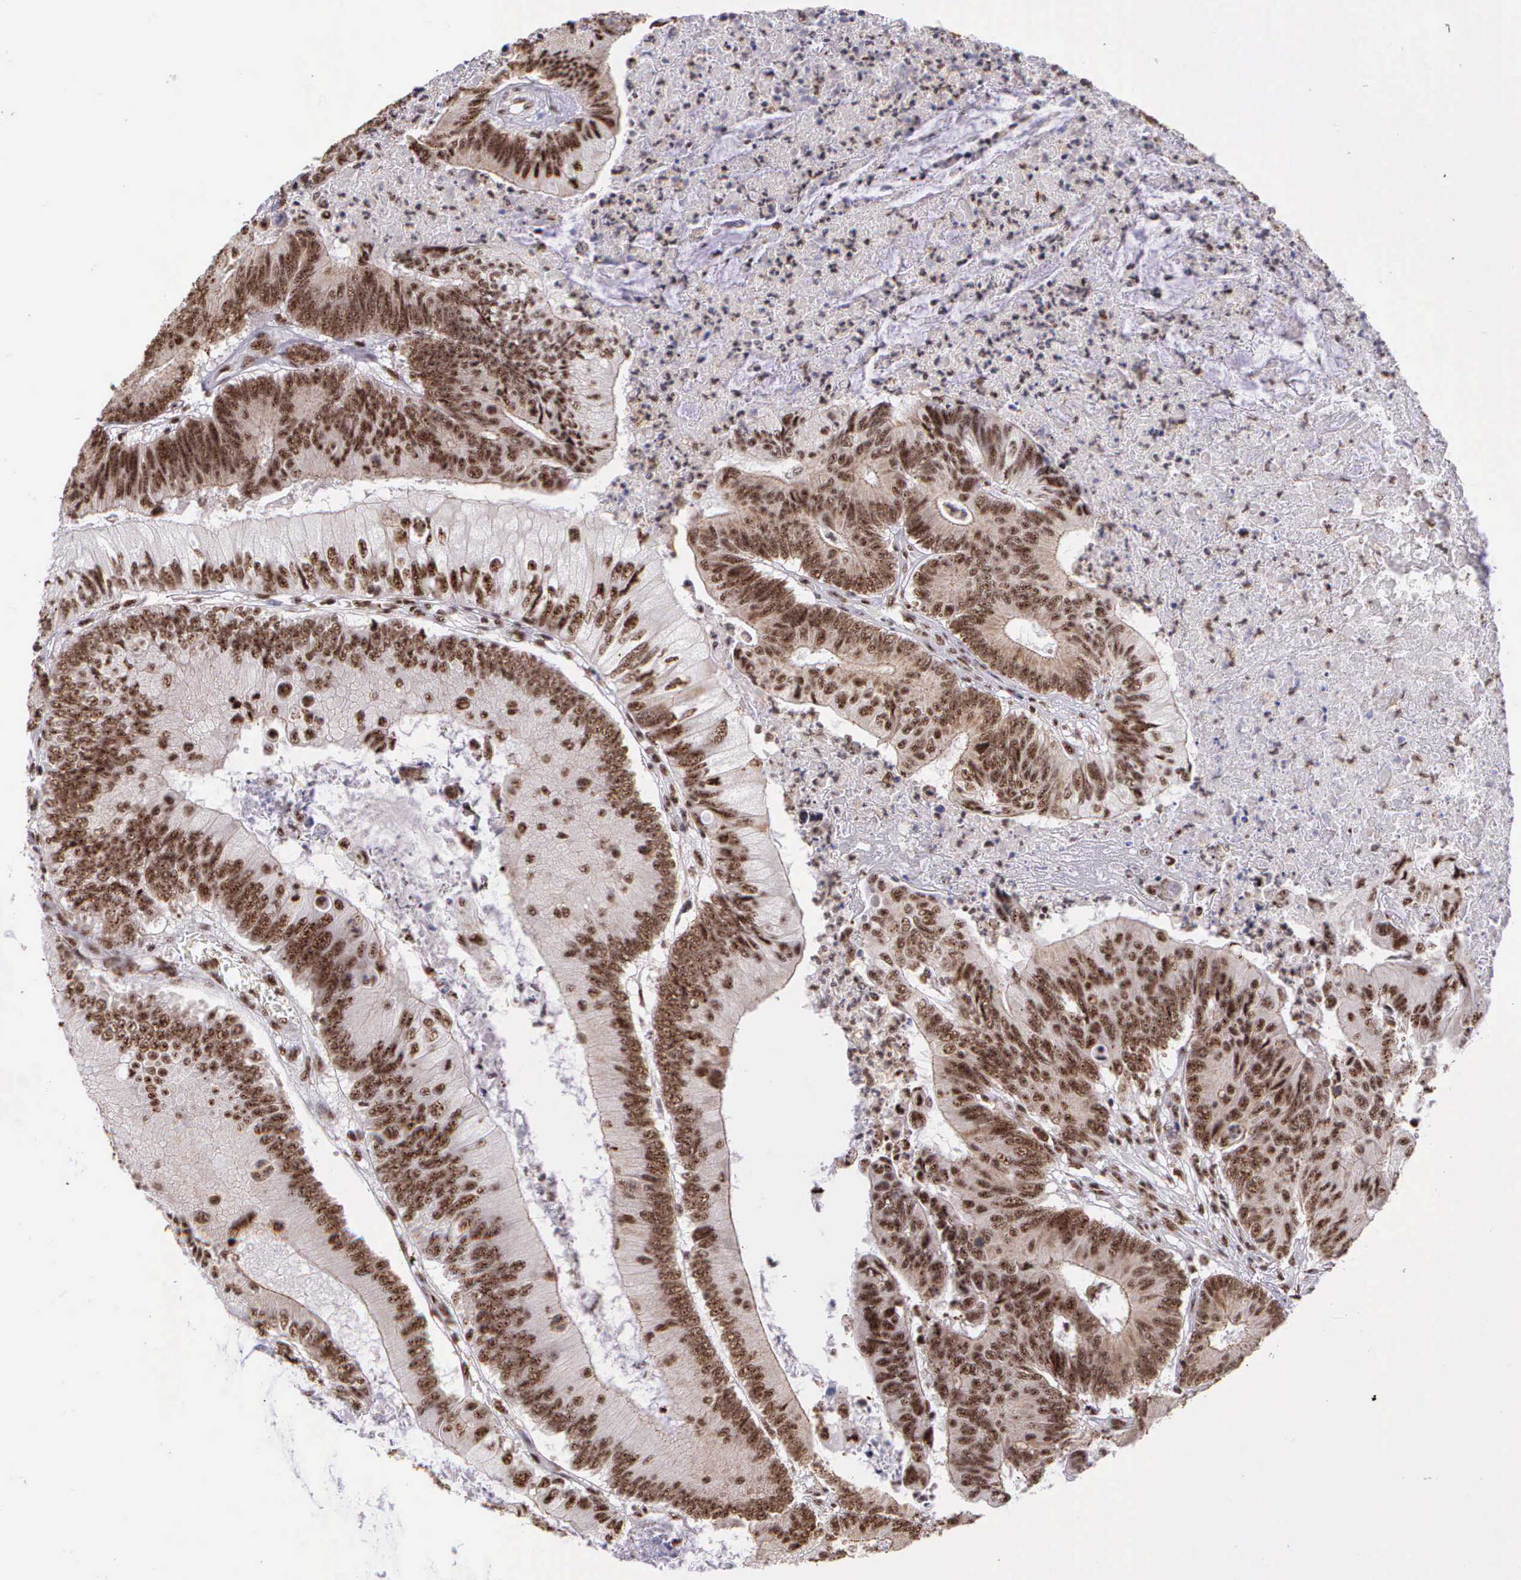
{"staining": {"intensity": "moderate", "quantity": ">75%", "location": "cytoplasmic/membranous,nuclear"}, "tissue": "colorectal cancer", "cell_type": "Tumor cells", "image_type": "cancer", "snomed": [{"axis": "morphology", "description": "Adenocarcinoma, NOS"}, {"axis": "topography", "description": "Colon"}], "caption": "IHC micrograph of neoplastic tissue: human colorectal adenocarcinoma stained using IHC shows medium levels of moderate protein expression localized specifically in the cytoplasmic/membranous and nuclear of tumor cells, appearing as a cytoplasmic/membranous and nuclear brown color.", "gene": "FAM47A", "patient": {"sex": "male", "age": 65}}